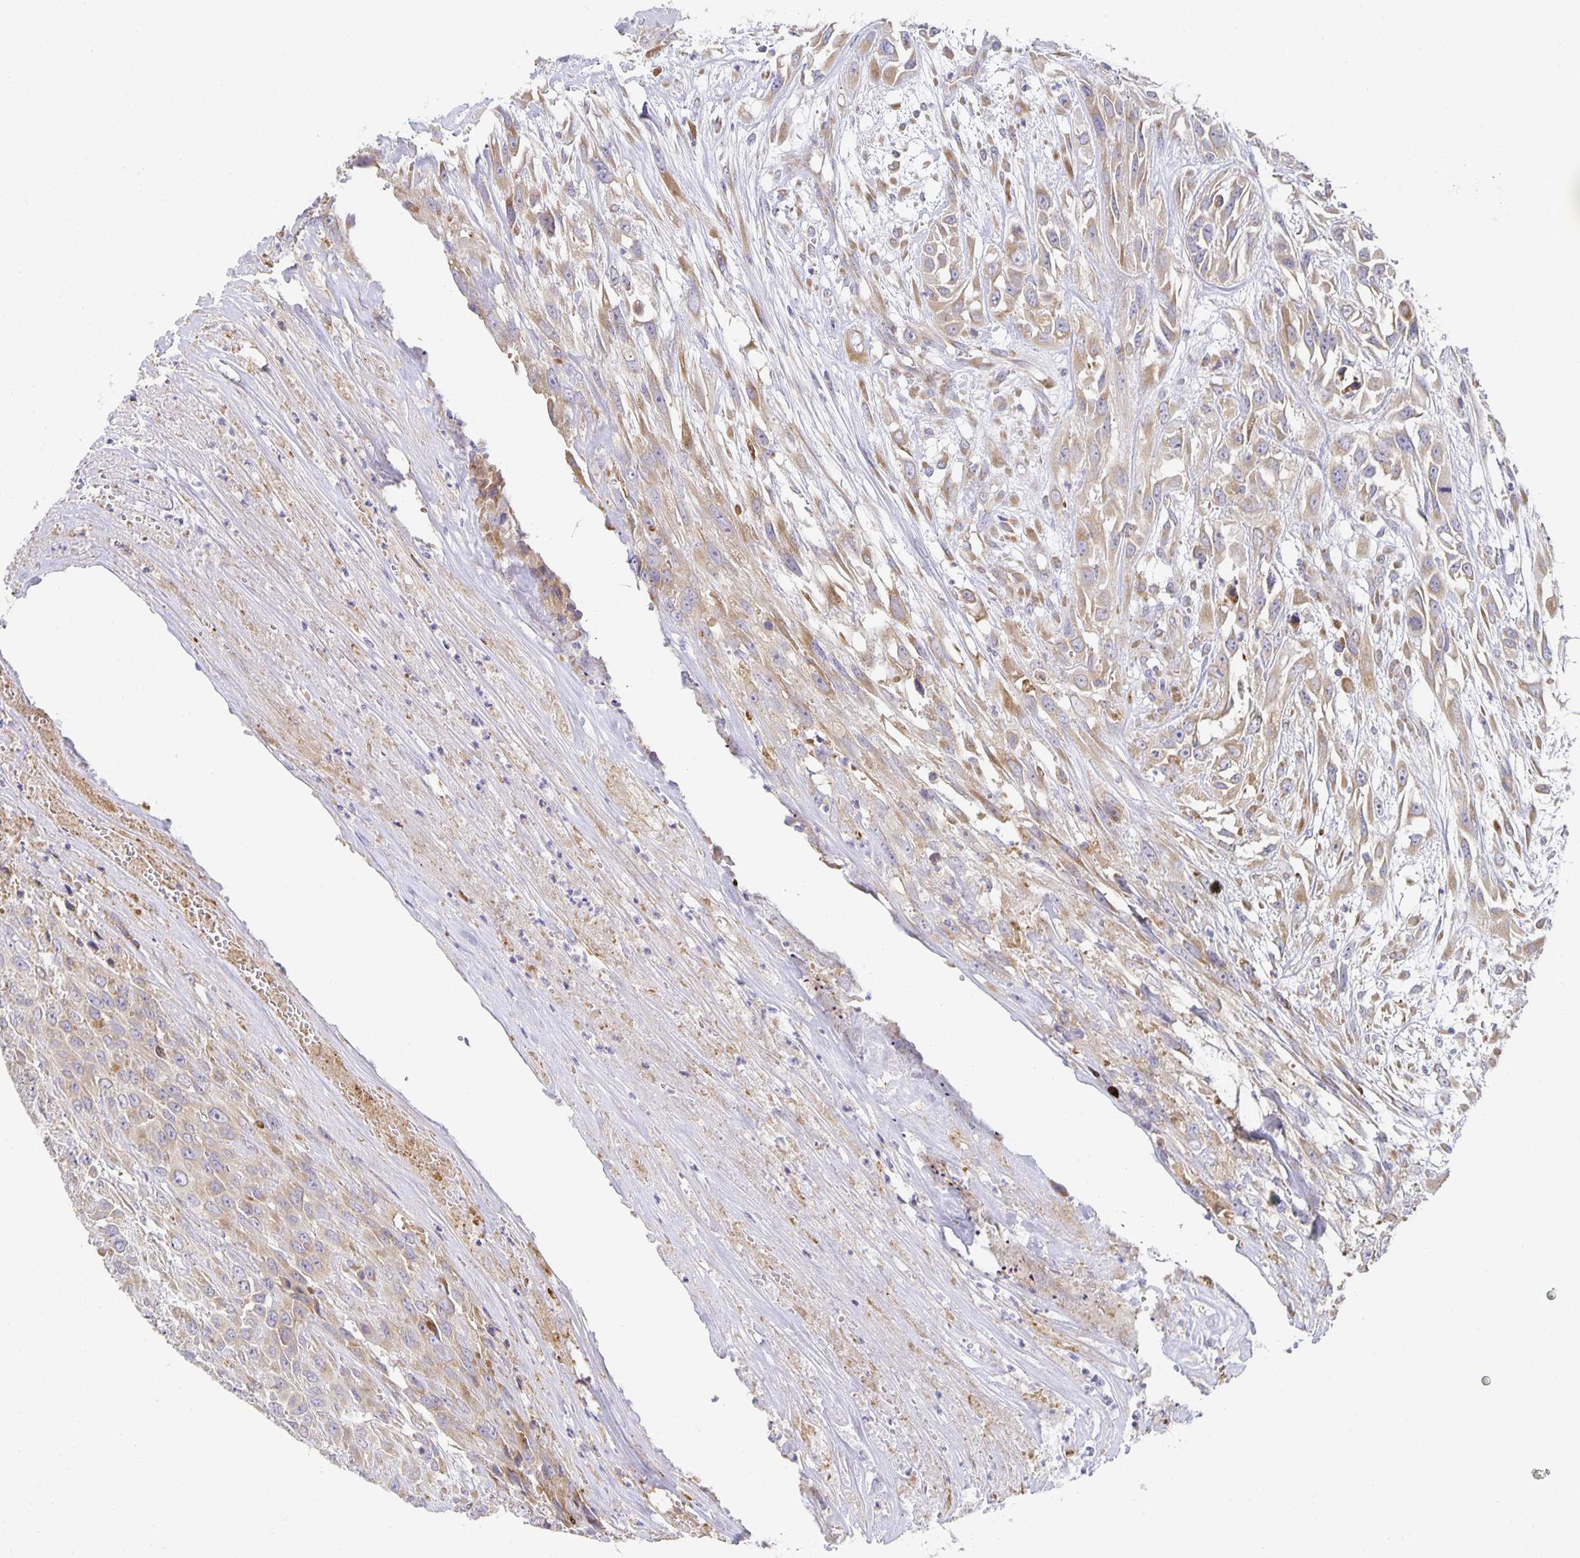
{"staining": {"intensity": "weak", "quantity": ">75%", "location": "cytoplasmic/membranous"}, "tissue": "urothelial cancer", "cell_type": "Tumor cells", "image_type": "cancer", "snomed": [{"axis": "morphology", "description": "Urothelial carcinoma, High grade"}, {"axis": "topography", "description": "Urinary bladder"}], "caption": "Protein staining shows weak cytoplasmic/membranous positivity in about >75% of tumor cells in urothelial cancer. (DAB (3,3'-diaminobenzidine) IHC with brightfield microscopy, high magnification).", "gene": "NOMO1", "patient": {"sex": "male", "age": 67}}